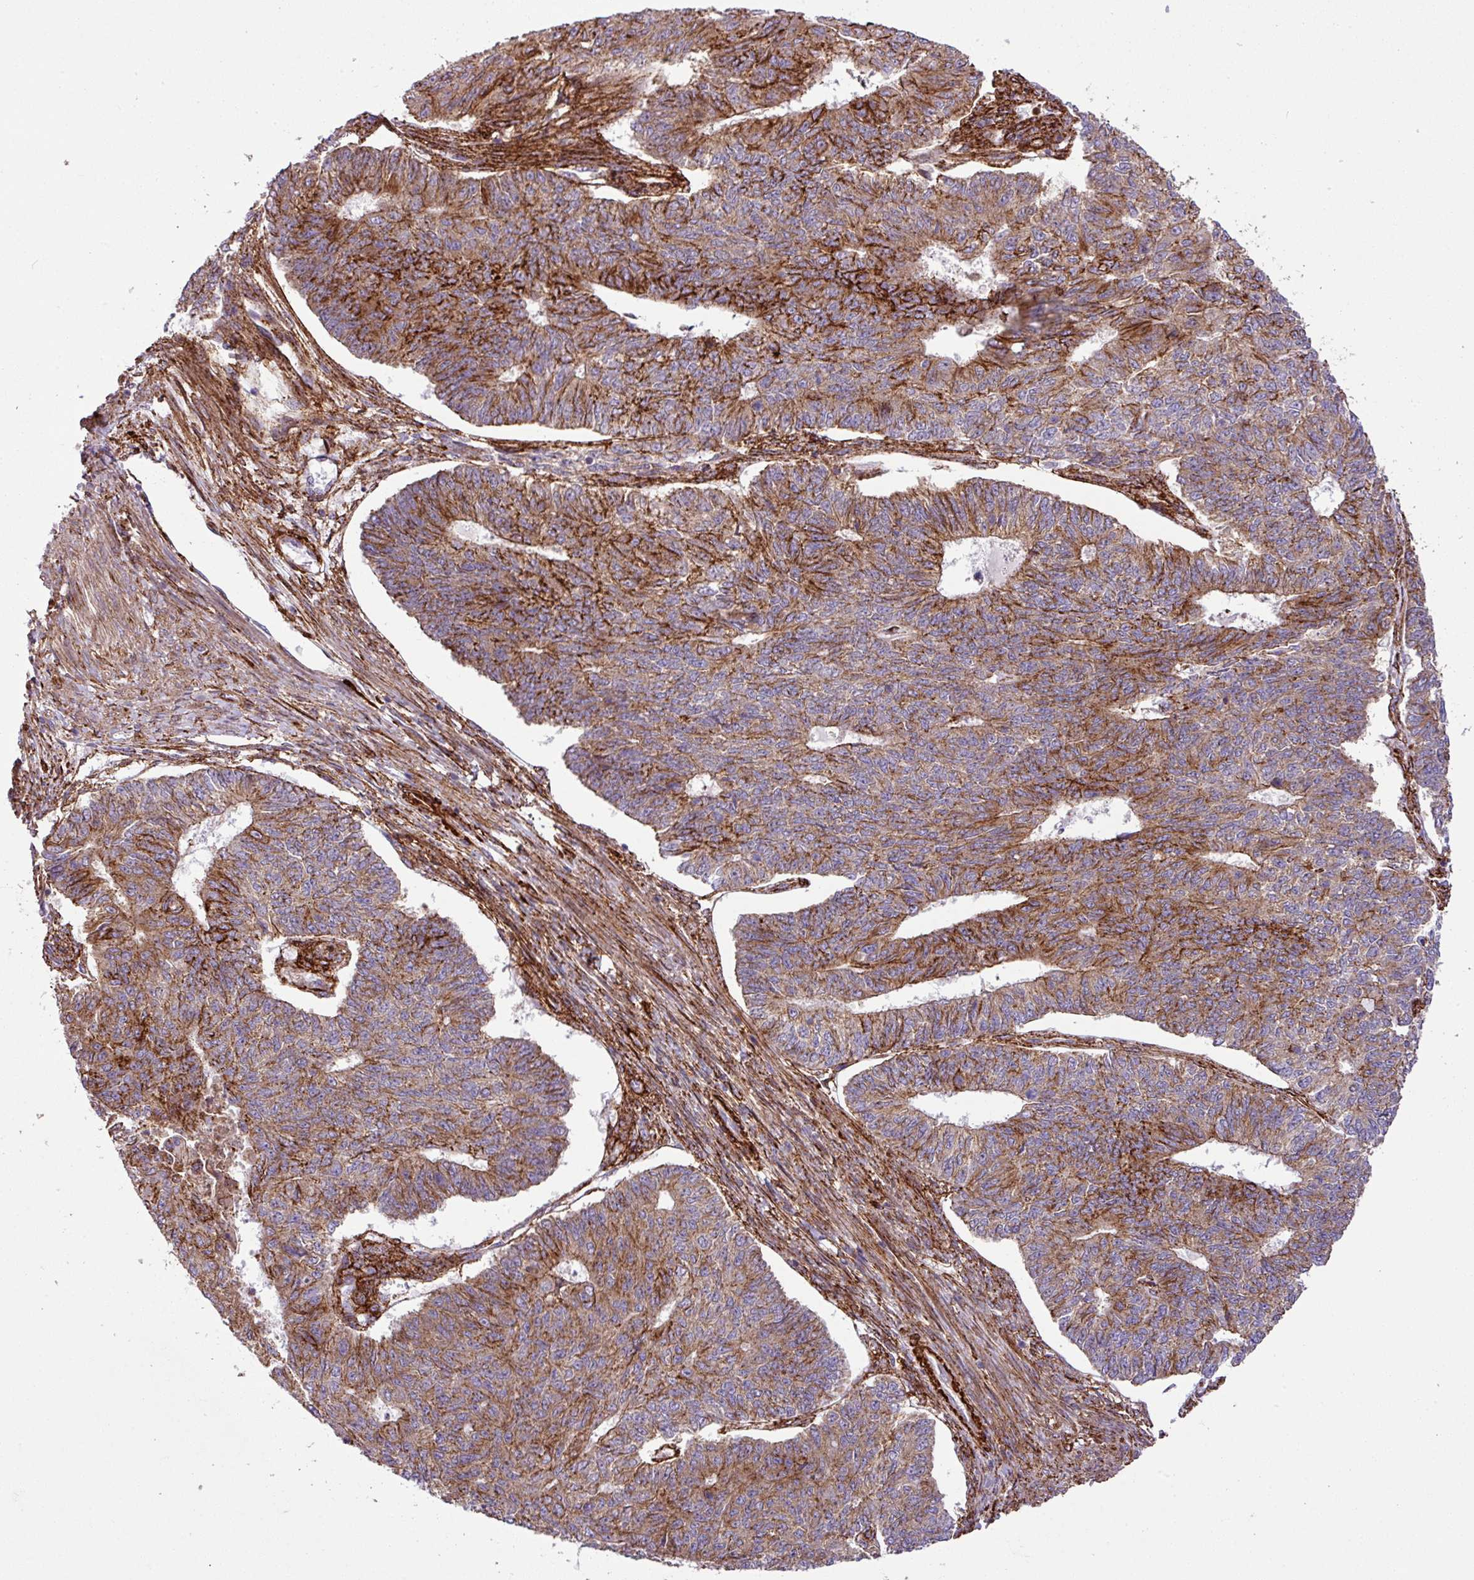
{"staining": {"intensity": "strong", "quantity": ">75%", "location": "cytoplasmic/membranous"}, "tissue": "endometrial cancer", "cell_type": "Tumor cells", "image_type": "cancer", "snomed": [{"axis": "morphology", "description": "Adenocarcinoma, NOS"}, {"axis": "topography", "description": "Endometrium"}], "caption": "Endometrial adenocarcinoma stained with a protein marker exhibits strong staining in tumor cells.", "gene": "FAM47E", "patient": {"sex": "female", "age": 32}}